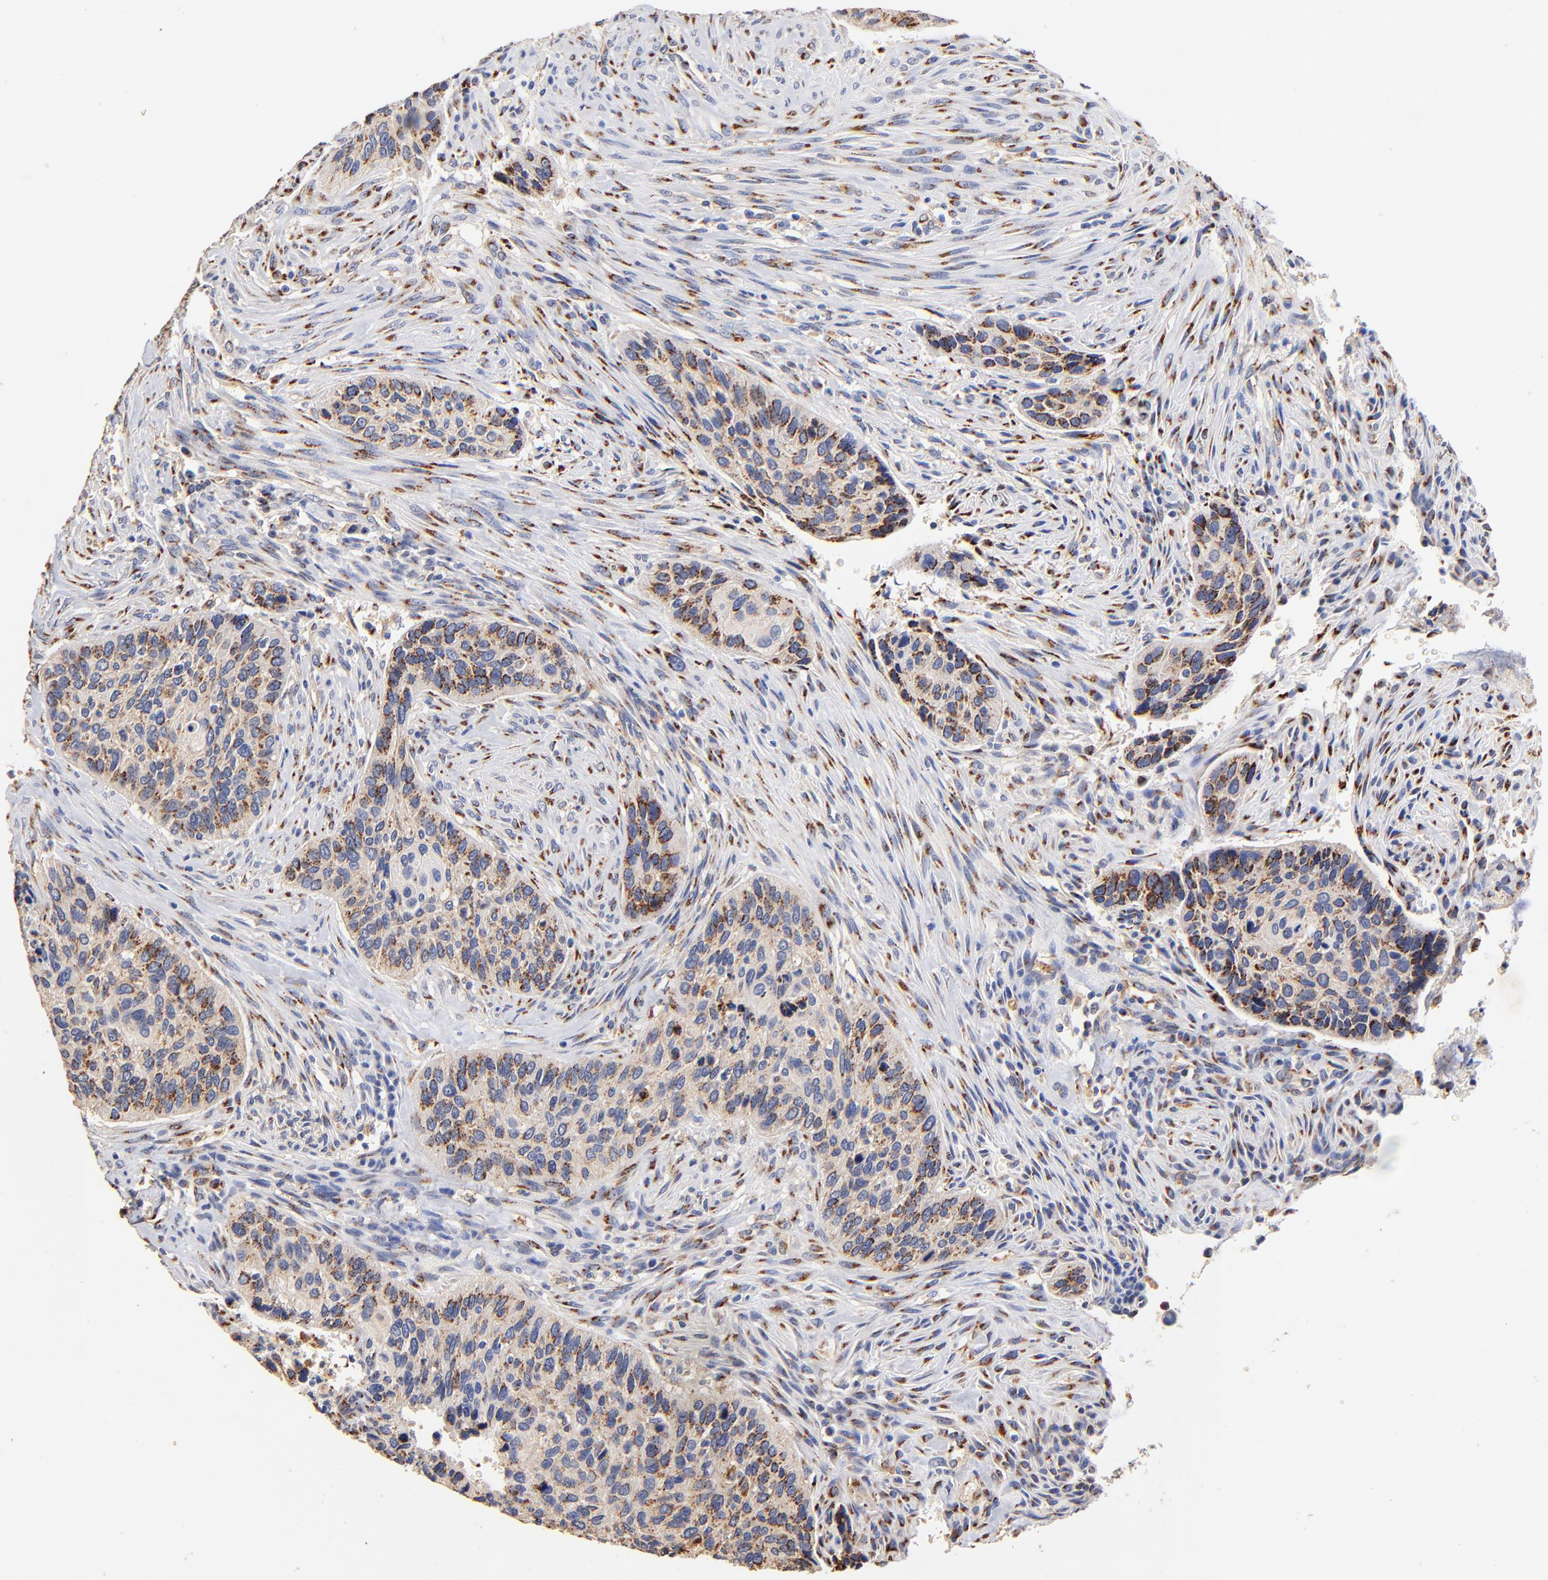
{"staining": {"intensity": "moderate", "quantity": ">75%", "location": "cytoplasmic/membranous"}, "tissue": "cervical cancer", "cell_type": "Tumor cells", "image_type": "cancer", "snomed": [{"axis": "morphology", "description": "Adenocarcinoma, NOS"}, {"axis": "topography", "description": "Cervix"}], "caption": "There is medium levels of moderate cytoplasmic/membranous staining in tumor cells of adenocarcinoma (cervical), as demonstrated by immunohistochemical staining (brown color).", "gene": "FMNL3", "patient": {"sex": "female", "age": 29}}